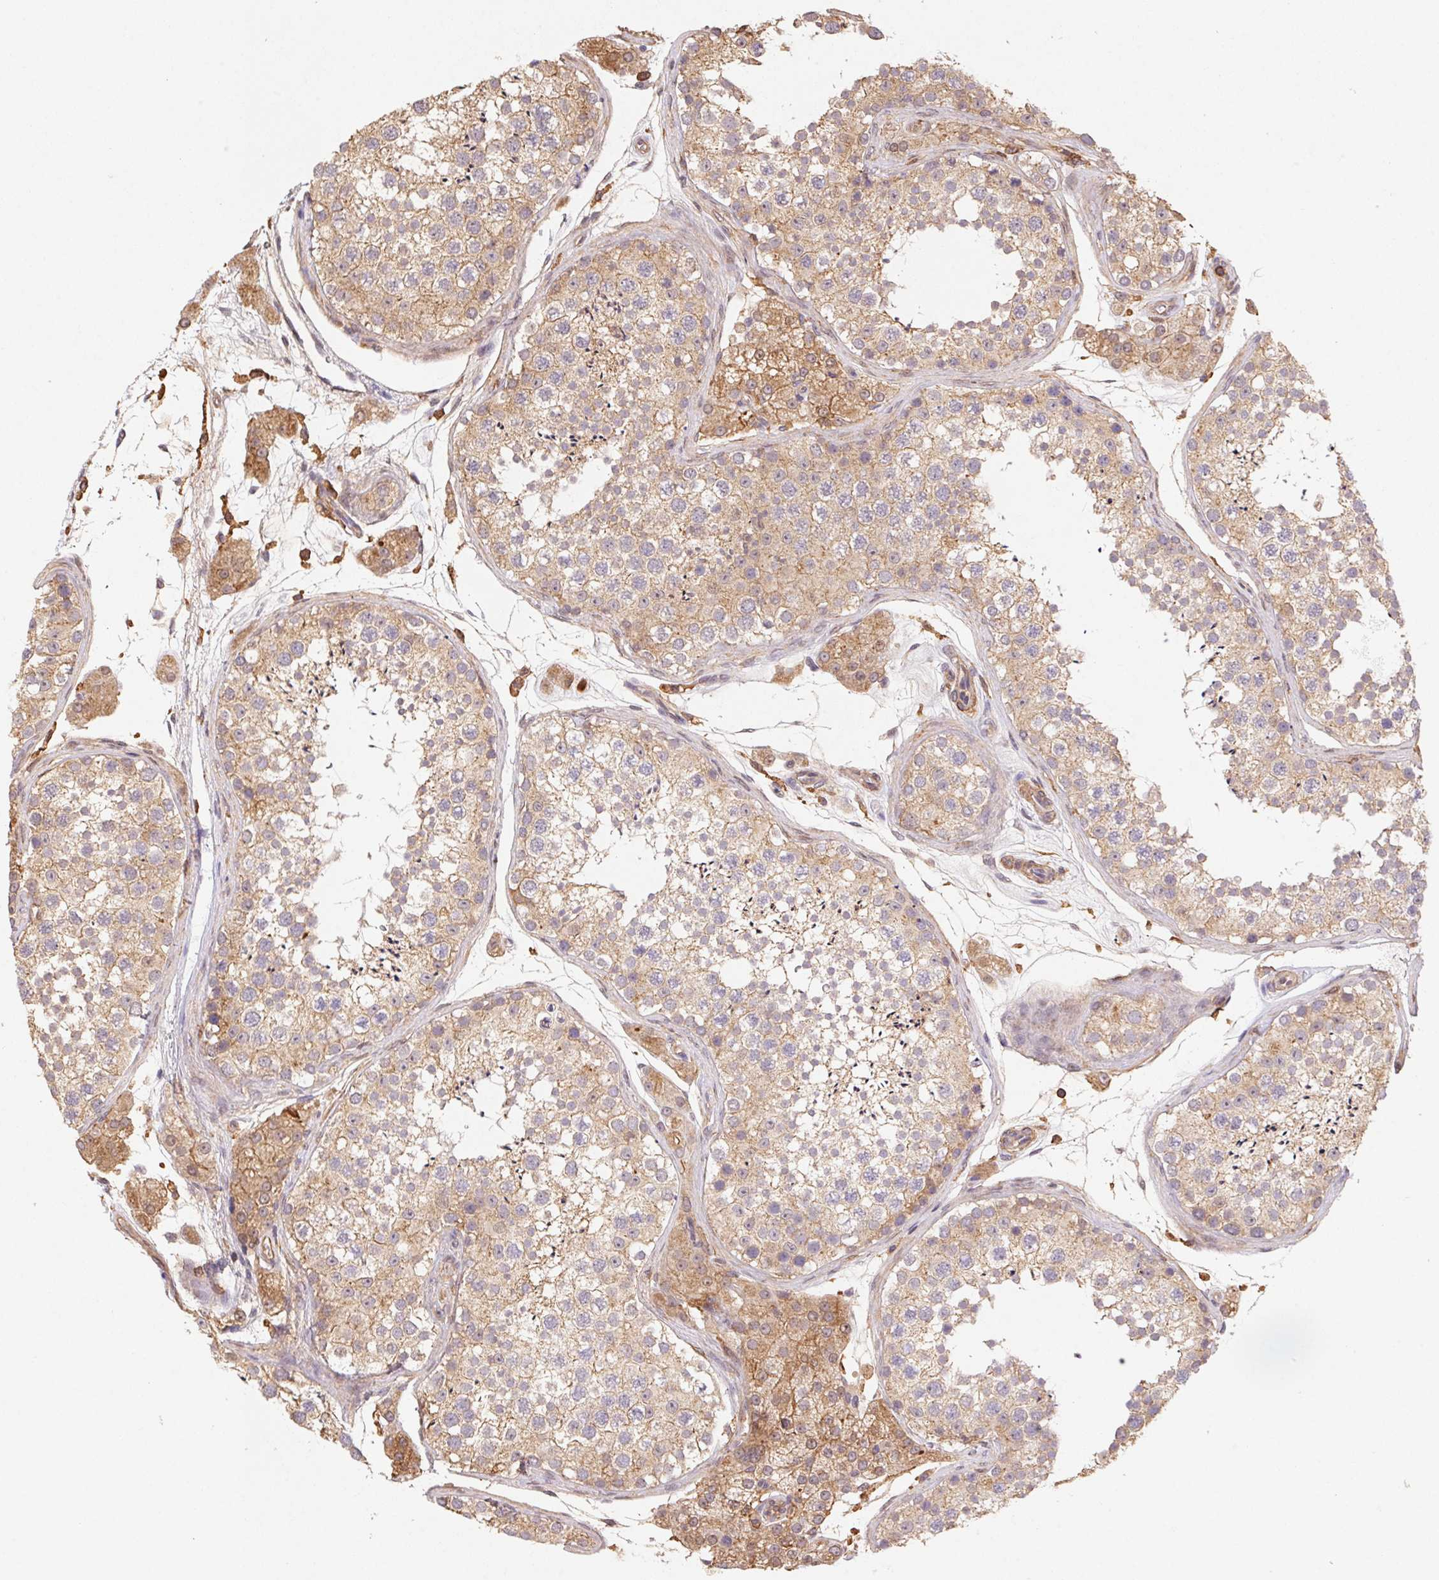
{"staining": {"intensity": "moderate", "quantity": ">75%", "location": "cytoplasmic/membranous"}, "tissue": "testis", "cell_type": "Cells in seminiferous ducts", "image_type": "normal", "snomed": [{"axis": "morphology", "description": "Normal tissue, NOS"}, {"axis": "topography", "description": "Testis"}], "caption": "High-magnification brightfield microscopy of normal testis stained with DAB (brown) and counterstained with hematoxylin (blue). cells in seminiferous ducts exhibit moderate cytoplasmic/membranous staining is appreciated in approximately>75% of cells.", "gene": "ATG10", "patient": {"sex": "male", "age": 41}}